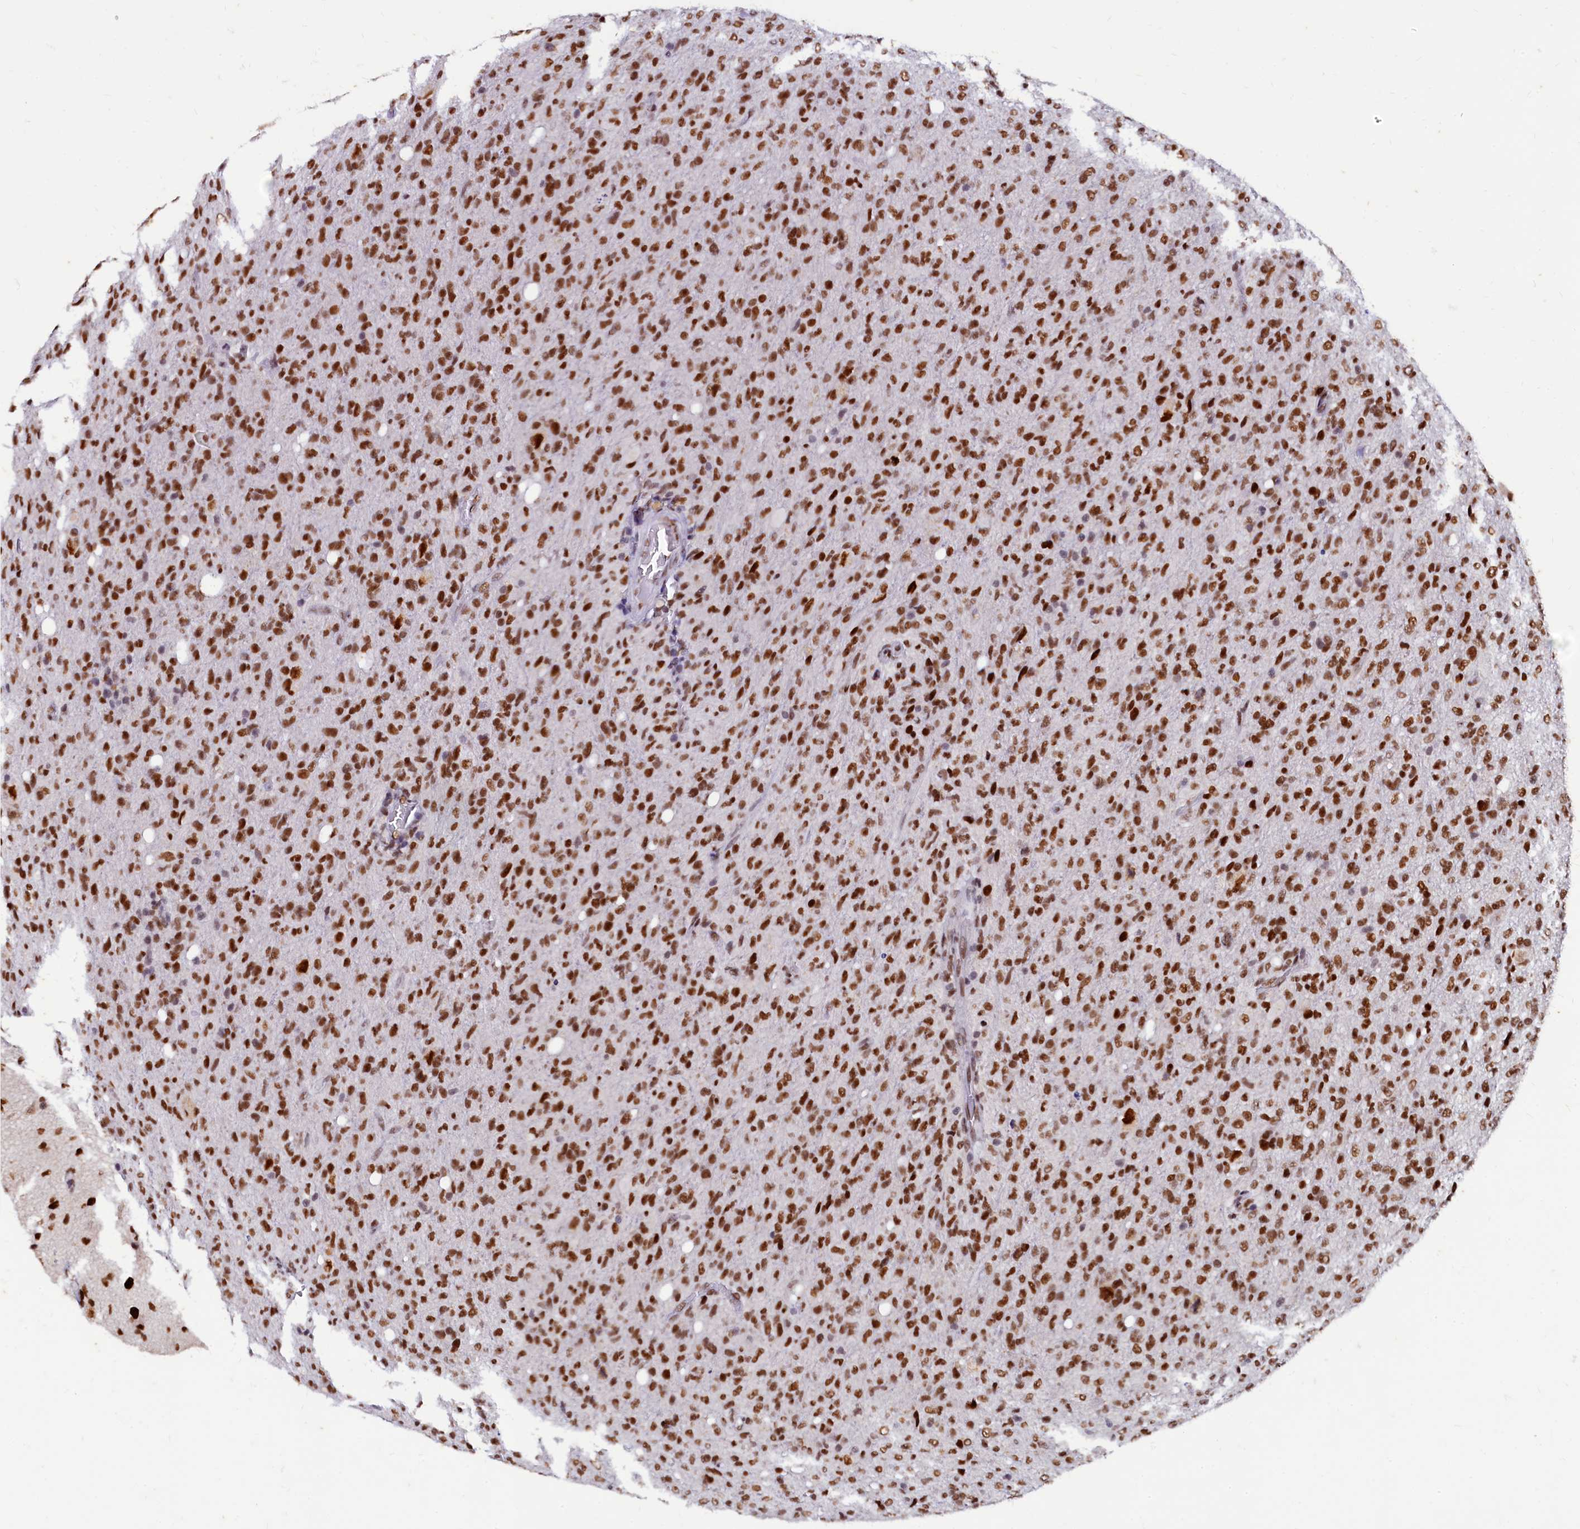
{"staining": {"intensity": "moderate", "quantity": ">75%", "location": "nuclear"}, "tissue": "glioma", "cell_type": "Tumor cells", "image_type": "cancer", "snomed": [{"axis": "morphology", "description": "Glioma, malignant, High grade"}, {"axis": "topography", "description": "Brain"}], "caption": "IHC of human malignant glioma (high-grade) exhibits medium levels of moderate nuclear staining in approximately >75% of tumor cells.", "gene": "CPSF7", "patient": {"sex": "female", "age": 57}}